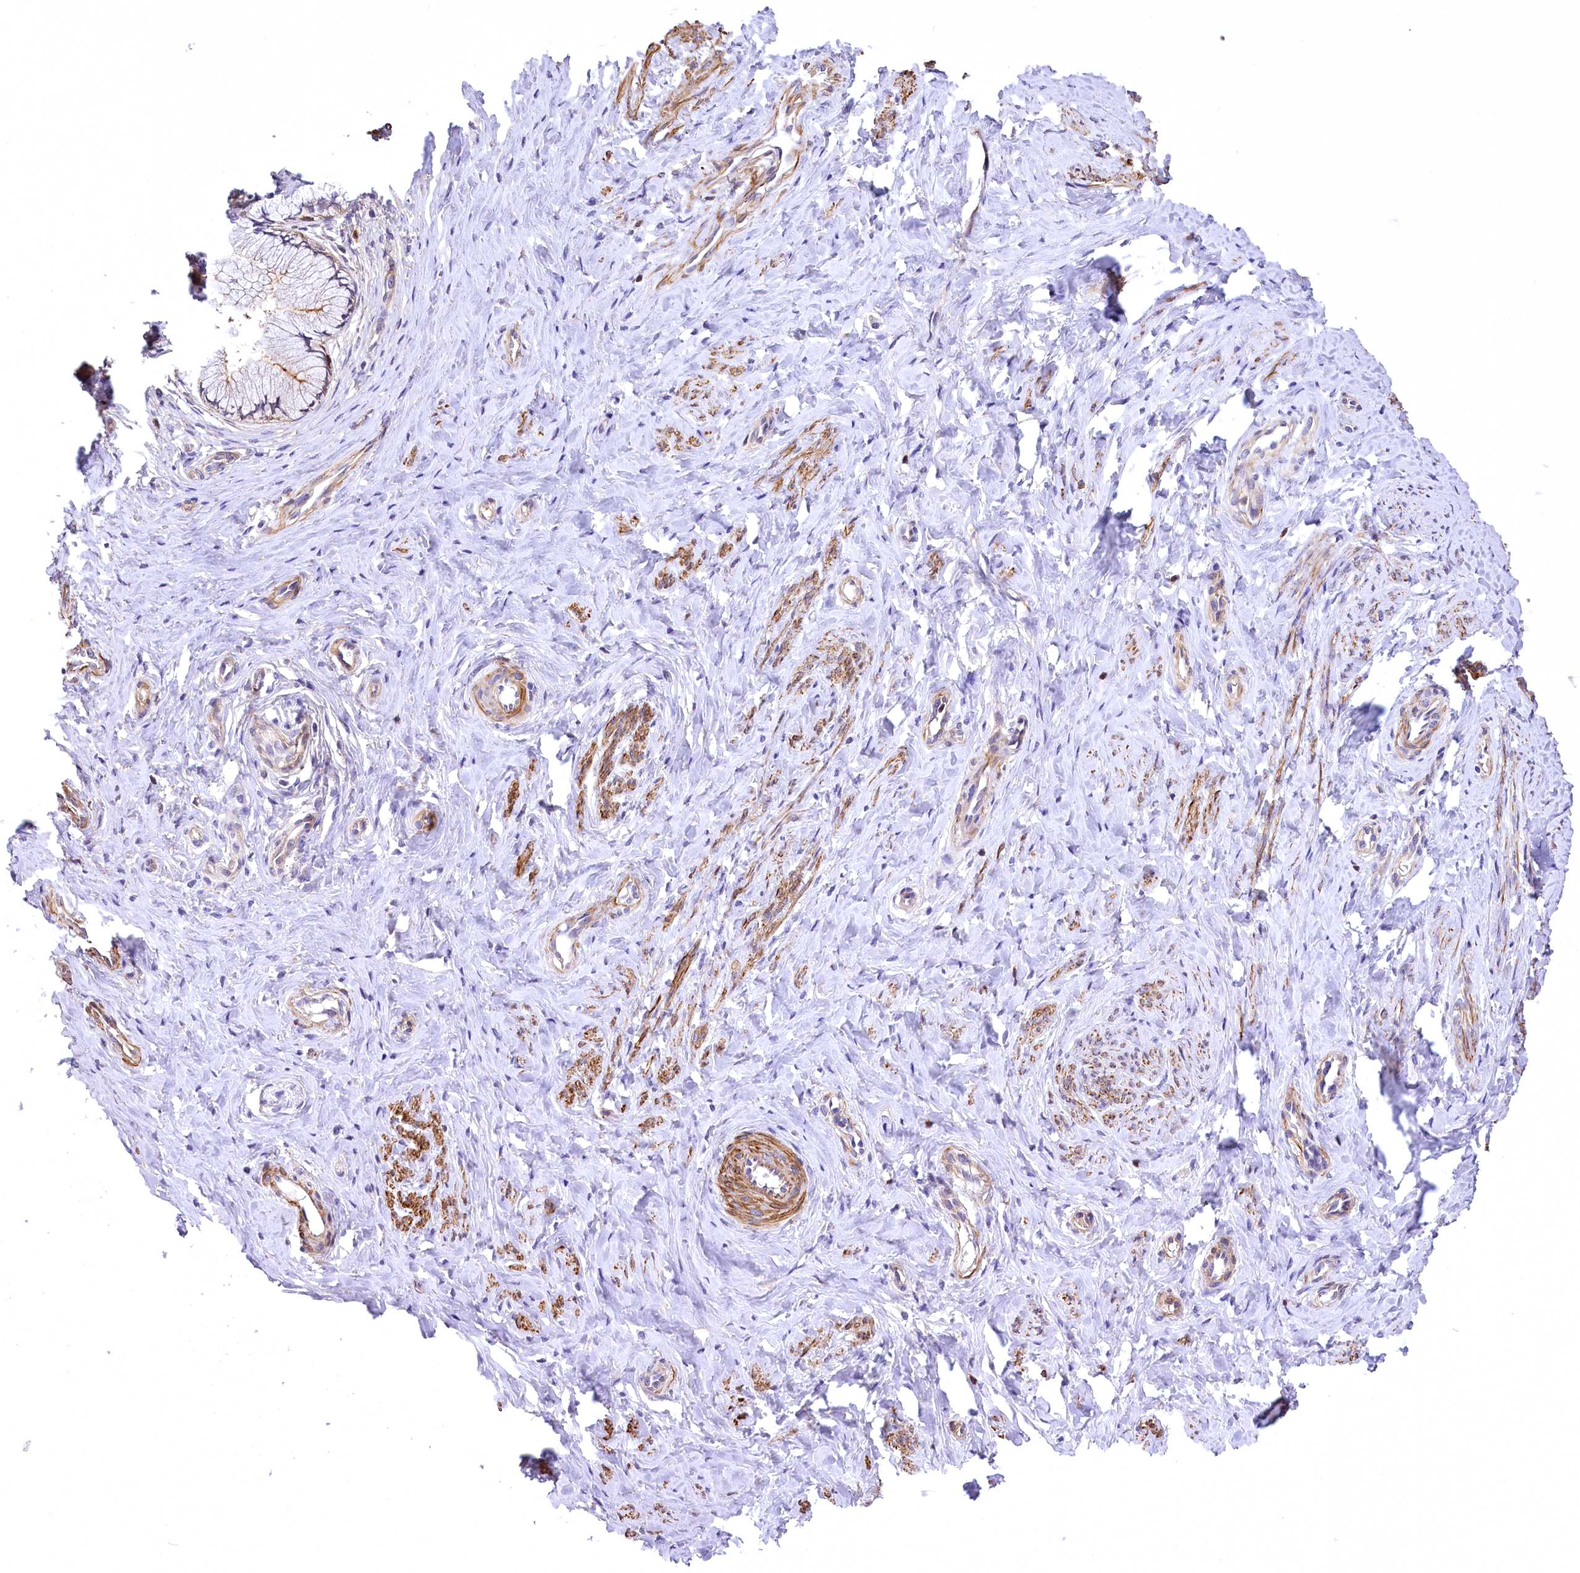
{"staining": {"intensity": "weak", "quantity": "<25%", "location": "cytoplasmic/membranous"}, "tissue": "cervix", "cell_type": "Glandular cells", "image_type": "normal", "snomed": [{"axis": "morphology", "description": "Normal tissue, NOS"}, {"axis": "topography", "description": "Cervix"}], "caption": "Glandular cells show no significant protein staining in benign cervix. The staining is performed using DAB (3,3'-diaminobenzidine) brown chromogen with nuclei counter-stained in using hematoxylin.", "gene": "DPP3", "patient": {"sex": "female", "age": 36}}